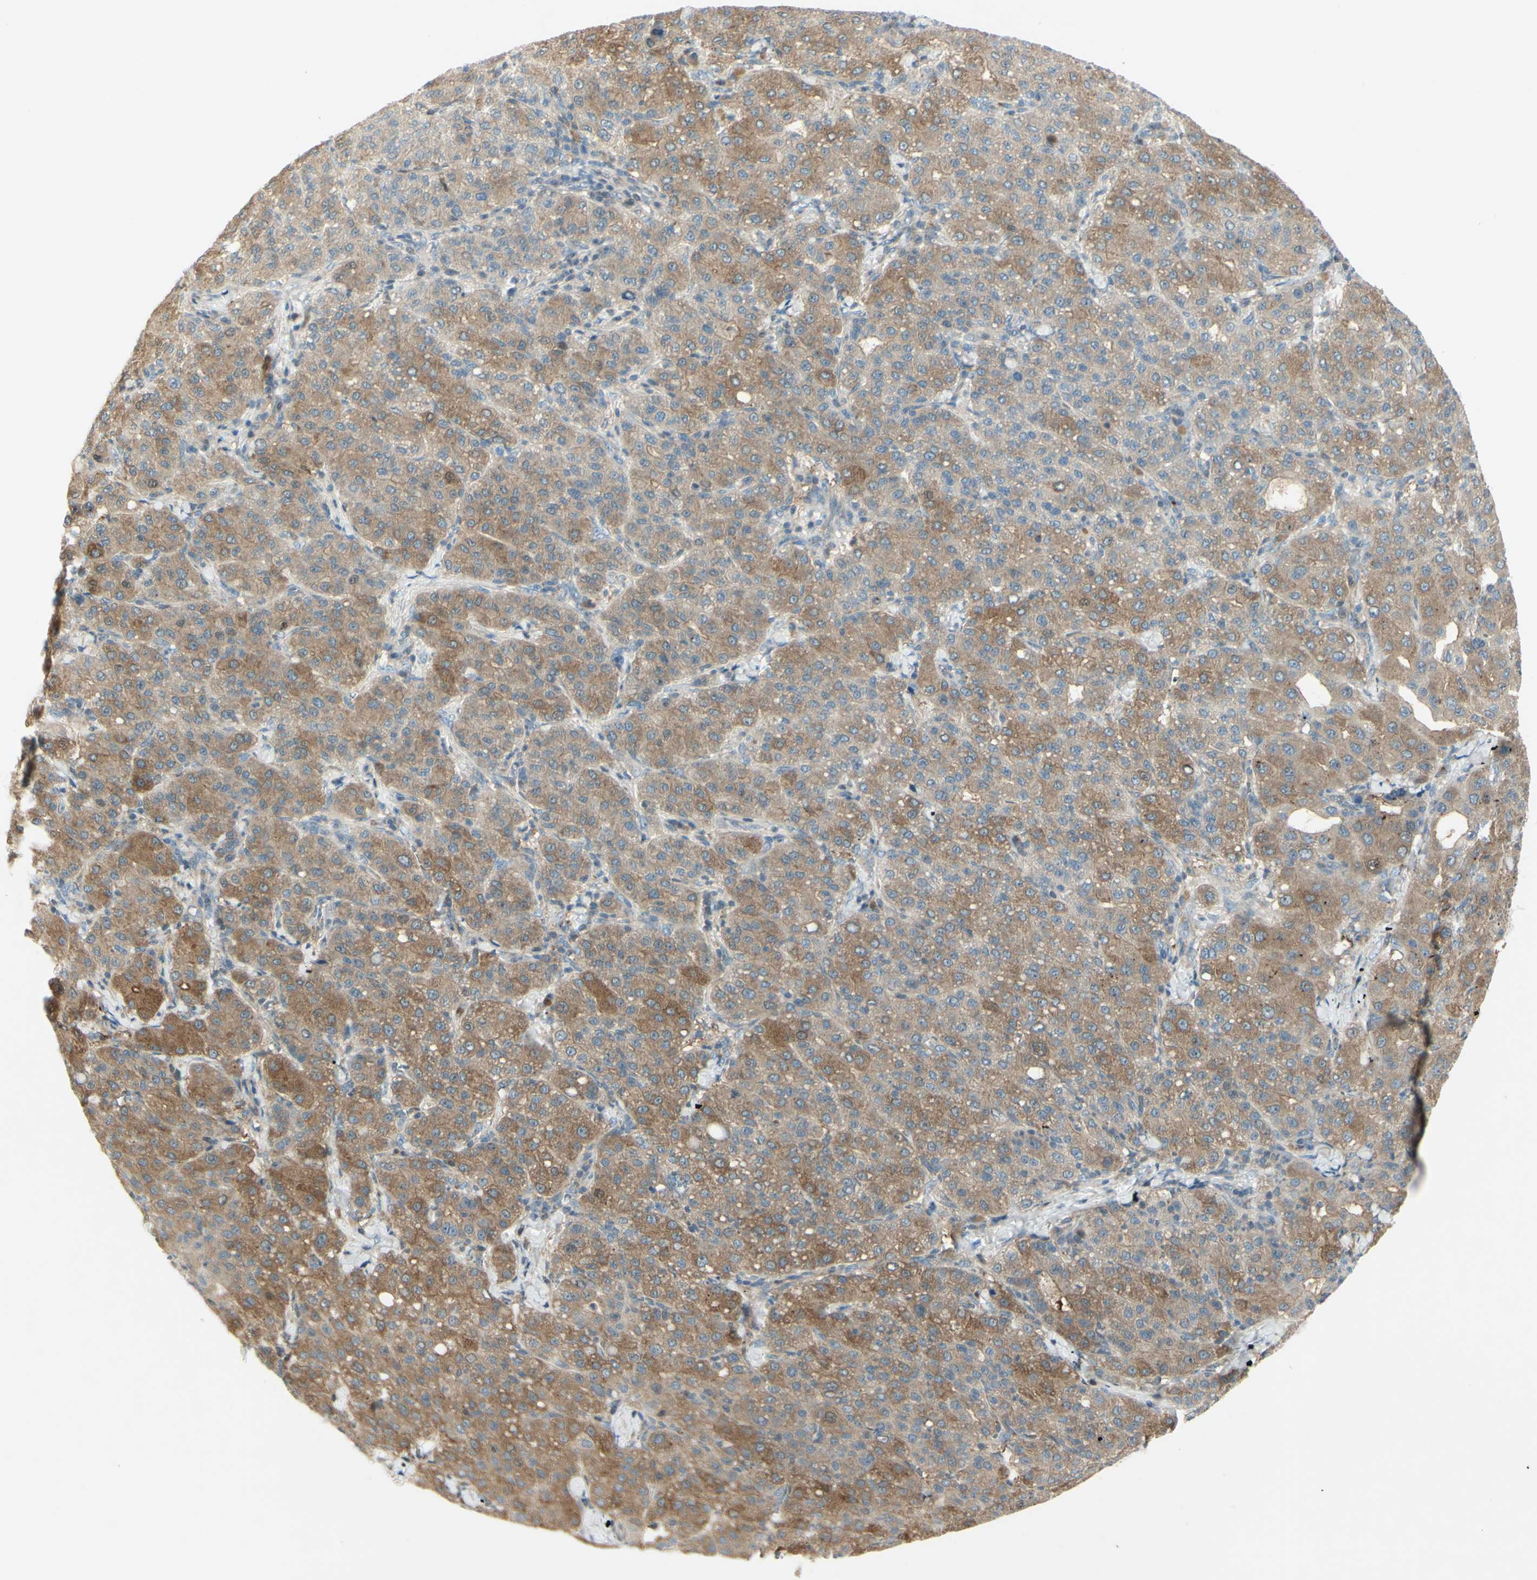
{"staining": {"intensity": "moderate", "quantity": ">75%", "location": "cytoplasmic/membranous"}, "tissue": "liver cancer", "cell_type": "Tumor cells", "image_type": "cancer", "snomed": [{"axis": "morphology", "description": "Carcinoma, Hepatocellular, NOS"}, {"axis": "topography", "description": "Liver"}], "caption": "Hepatocellular carcinoma (liver) stained with a brown dye demonstrates moderate cytoplasmic/membranous positive positivity in about >75% of tumor cells.", "gene": "C1orf159", "patient": {"sex": "male", "age": 65}}